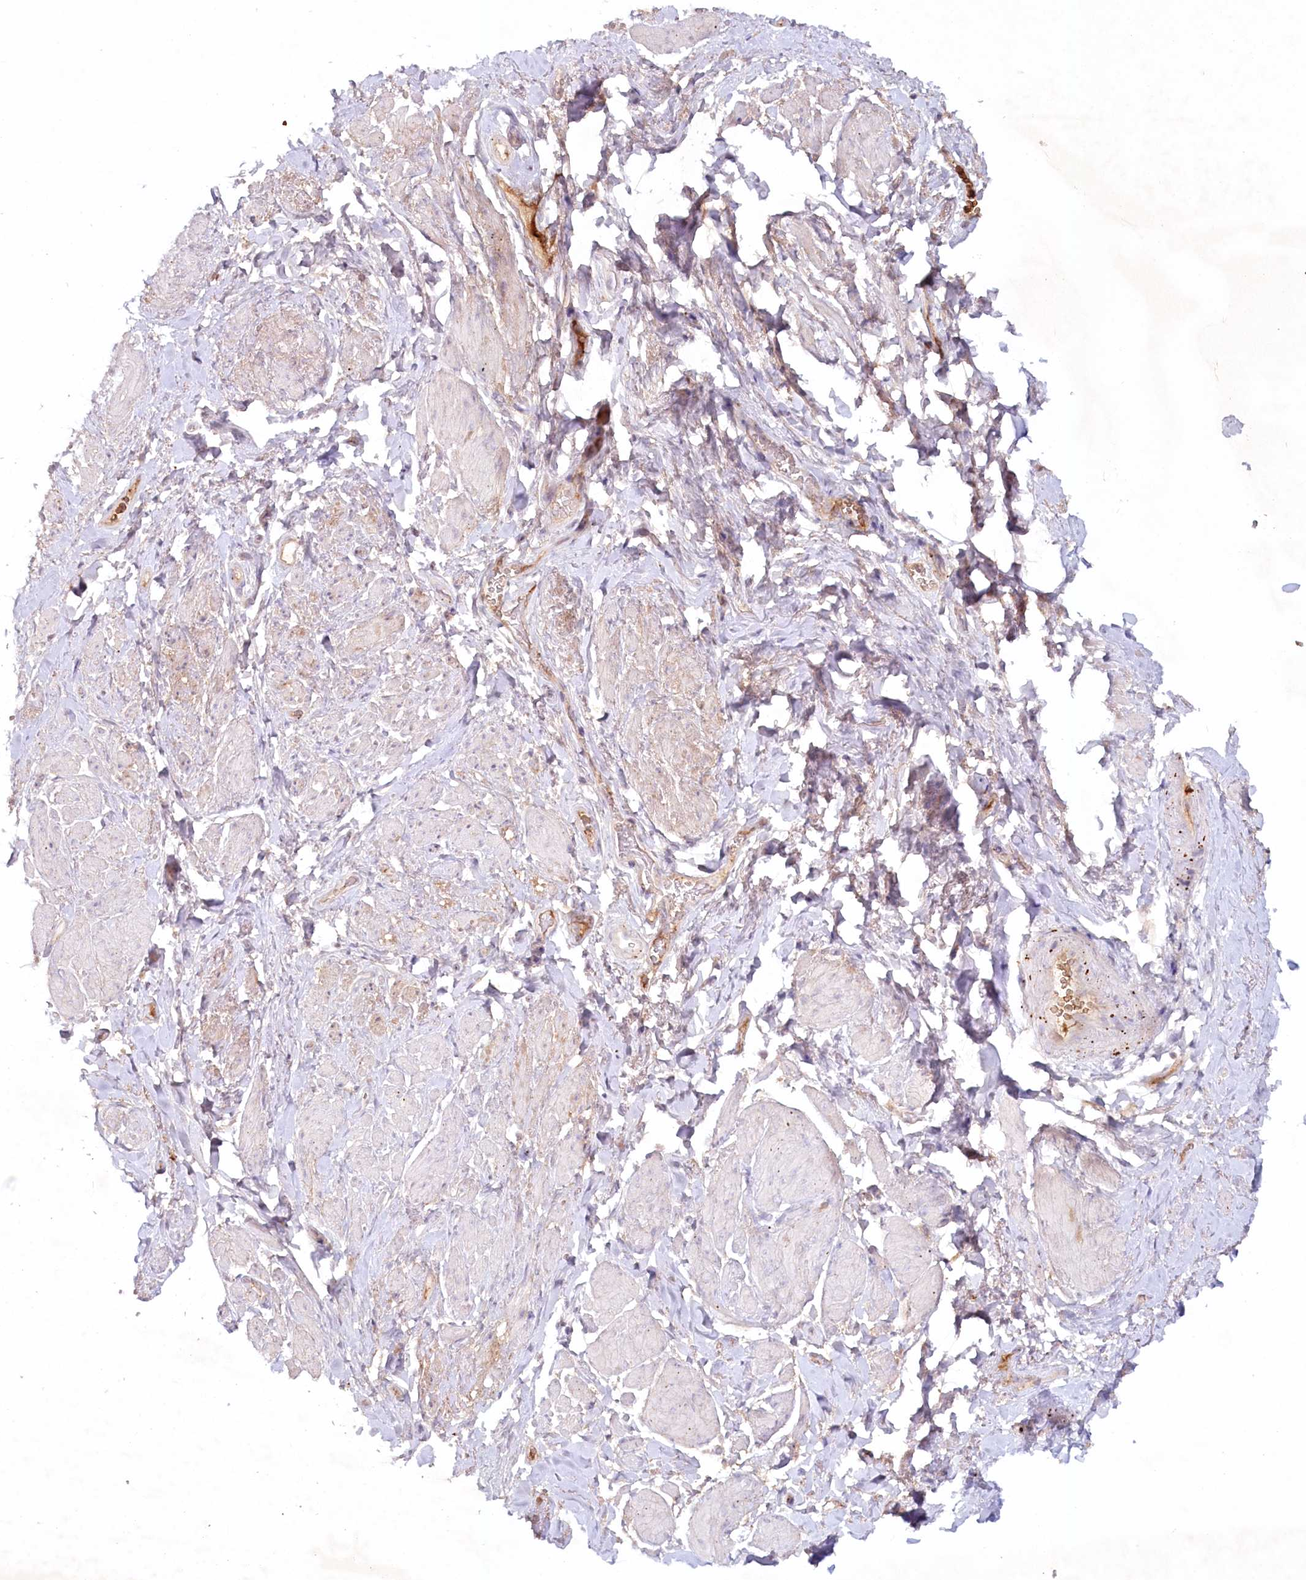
{"staining": {"intensity": "weak", "quantity": "<25%", "location": "cytoplasmic/membranous"}, "tissue": "smooth muscle", "cell_type": "Smooth muscle cells", "image_type": "normal", "snomed": [{"axis": "morphology", "description": "Normal tissue, NOS"}, {"axis": "topography", "description": "Smooth muscle"}, {"axis": "topography", "description": "Peripheral nerve tissue"}], "caption": "Smooth muscle cells are negative for protein expression in normal human smooth muscle. (DAB immunohistochemistry (IHC), high magnification).", "gene": "PSAPL1", "patient": {"sex": "male", "age": 69}}